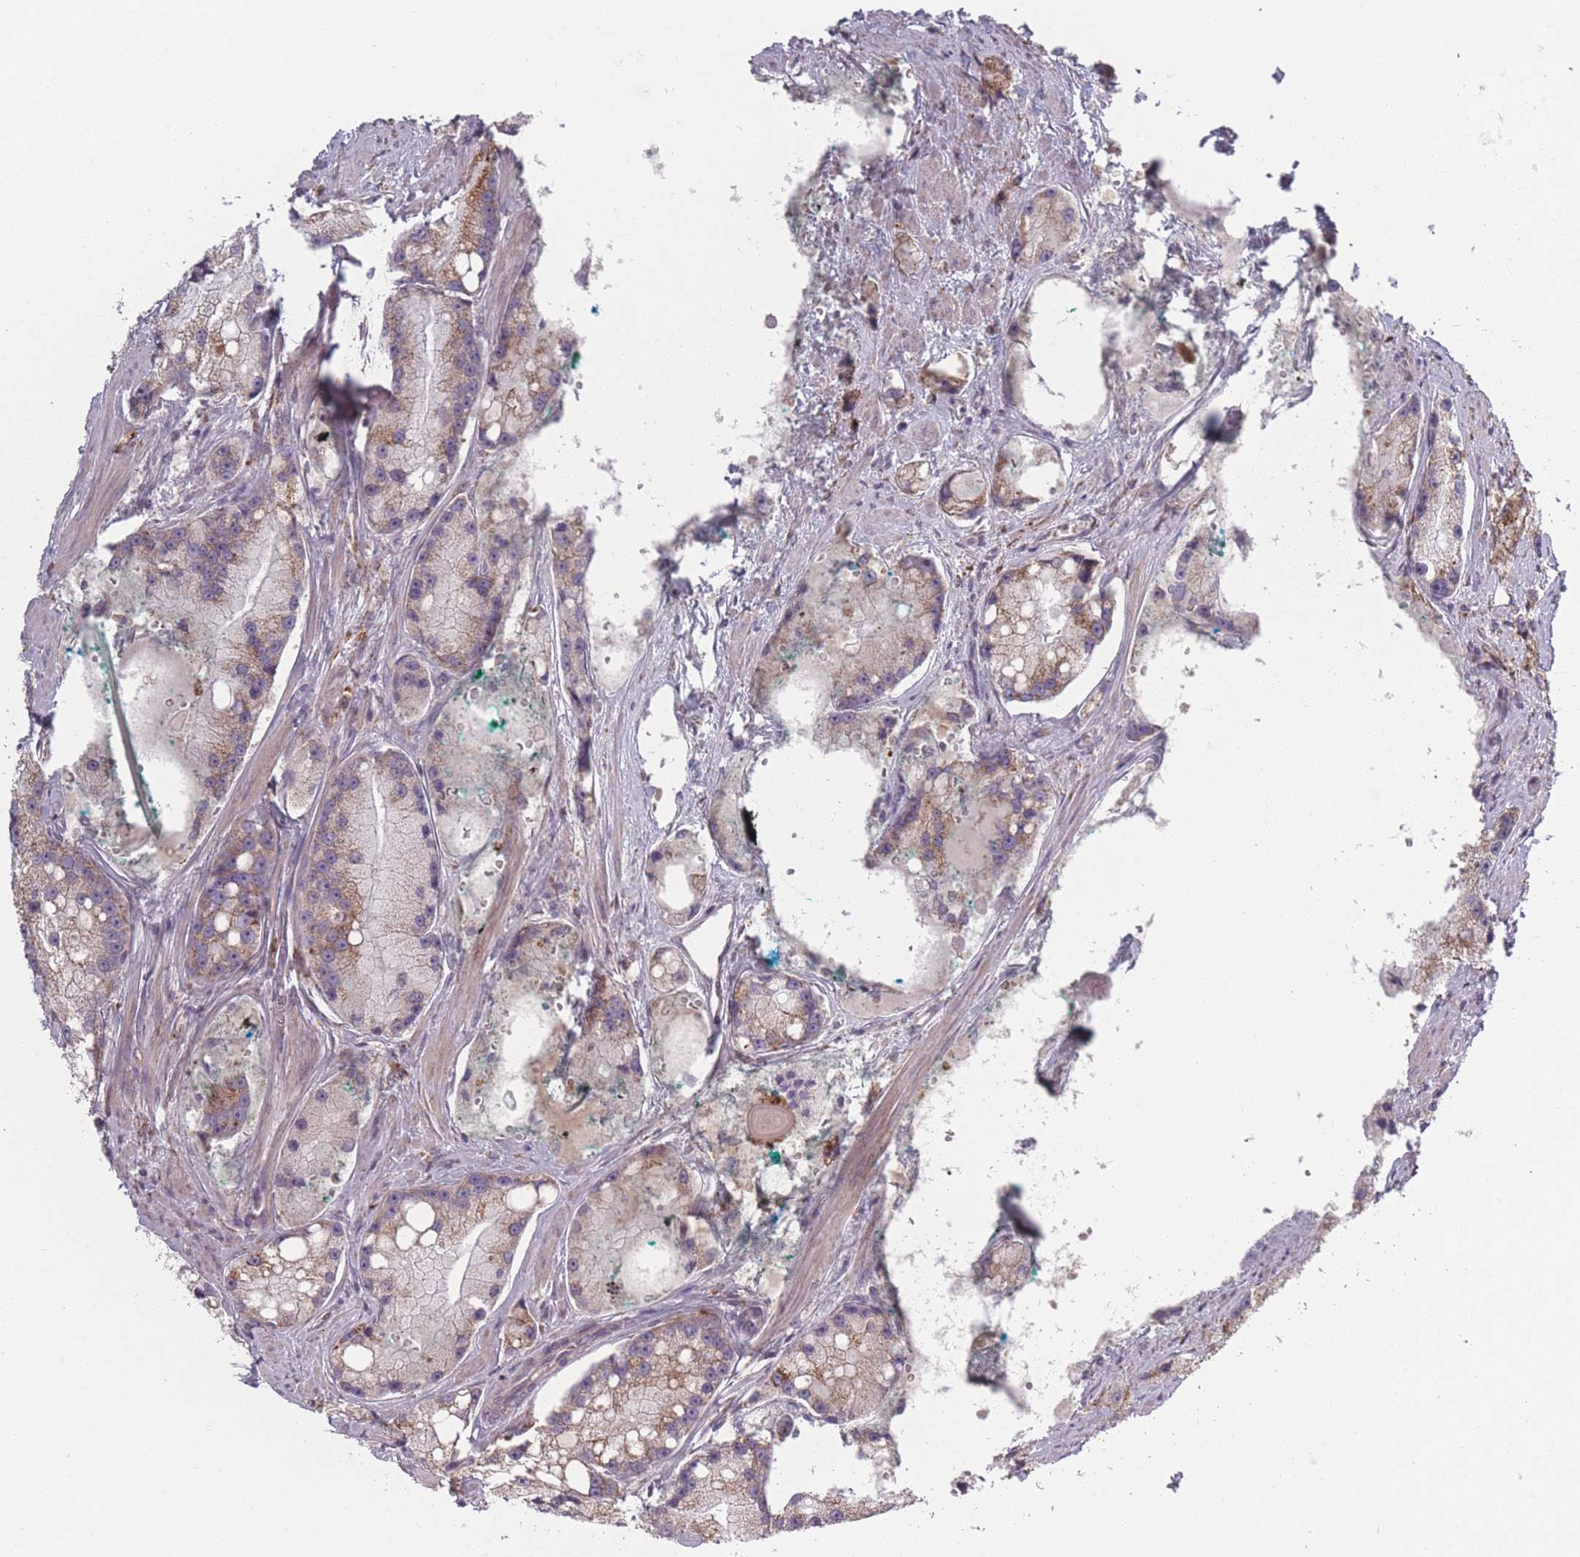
{"staining": {"intensity": "moderate", "quantity": "25%-75%", "location": "cytoplasmic/membranous"}, "tissue": "prostate cancer", "cell_type": "Tumor cells", "image_type": "cancer", "snomed": [{"axis": "morphology", "description": "Adenocarcinoma, High grade"}, {"axis": "topography", "description": "Prostate"}], "caption": "A micrograph showing moderate cytoplasmic/membranous expression in about 25%-75% of tumor cells in adenocarcinoma (high-grade) (prostate), as visualized by brown immunohistochemical staining.", "gene": "PEX11B", "patient": {"sex": "male", "age": 74}}